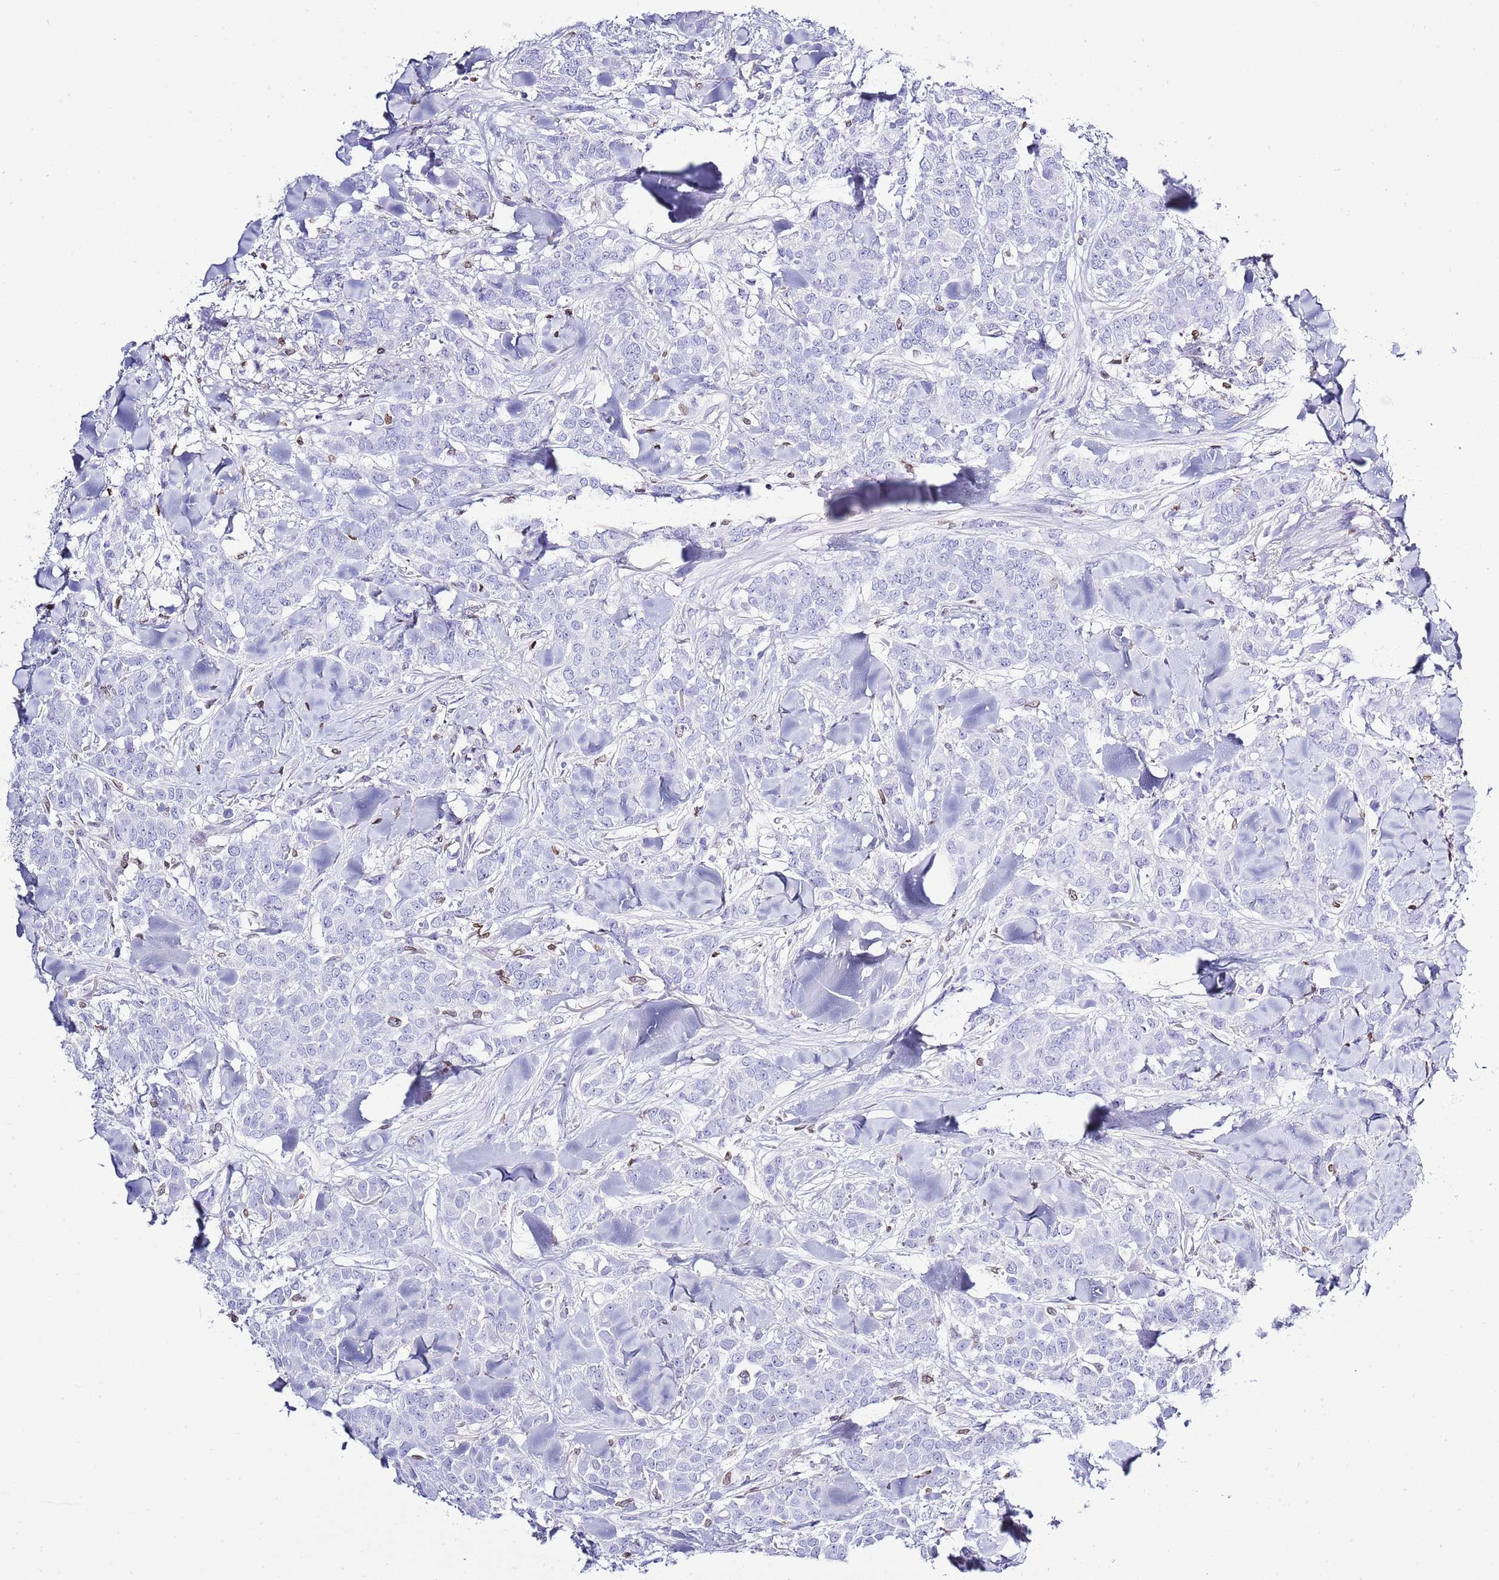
{"staining": {"intensity": "negative", "quantity": "none", "location": "none"}, "tissue": "breast cancer", "cell_type": "Tumor cells", "image_type": "cancer", "snomed": [{"axis": "morphology", "description": "Lobular carcinoma"}, {"axis": "topography", "description": "Breast"}], "caption": "Immunohistochemistry micrograph of neoplastic tissue: lobular carcinoma (breast) stained with DAB demonstrates no significant protein positivity in tumor cells. The staining was performed using DAB to visualize the protein expression in brown, while the nuclei were stained in blue with hematoxylin (Magnification: 20x).", "gene": "LBR", "patient": {"sex": "female", "age": 91}}